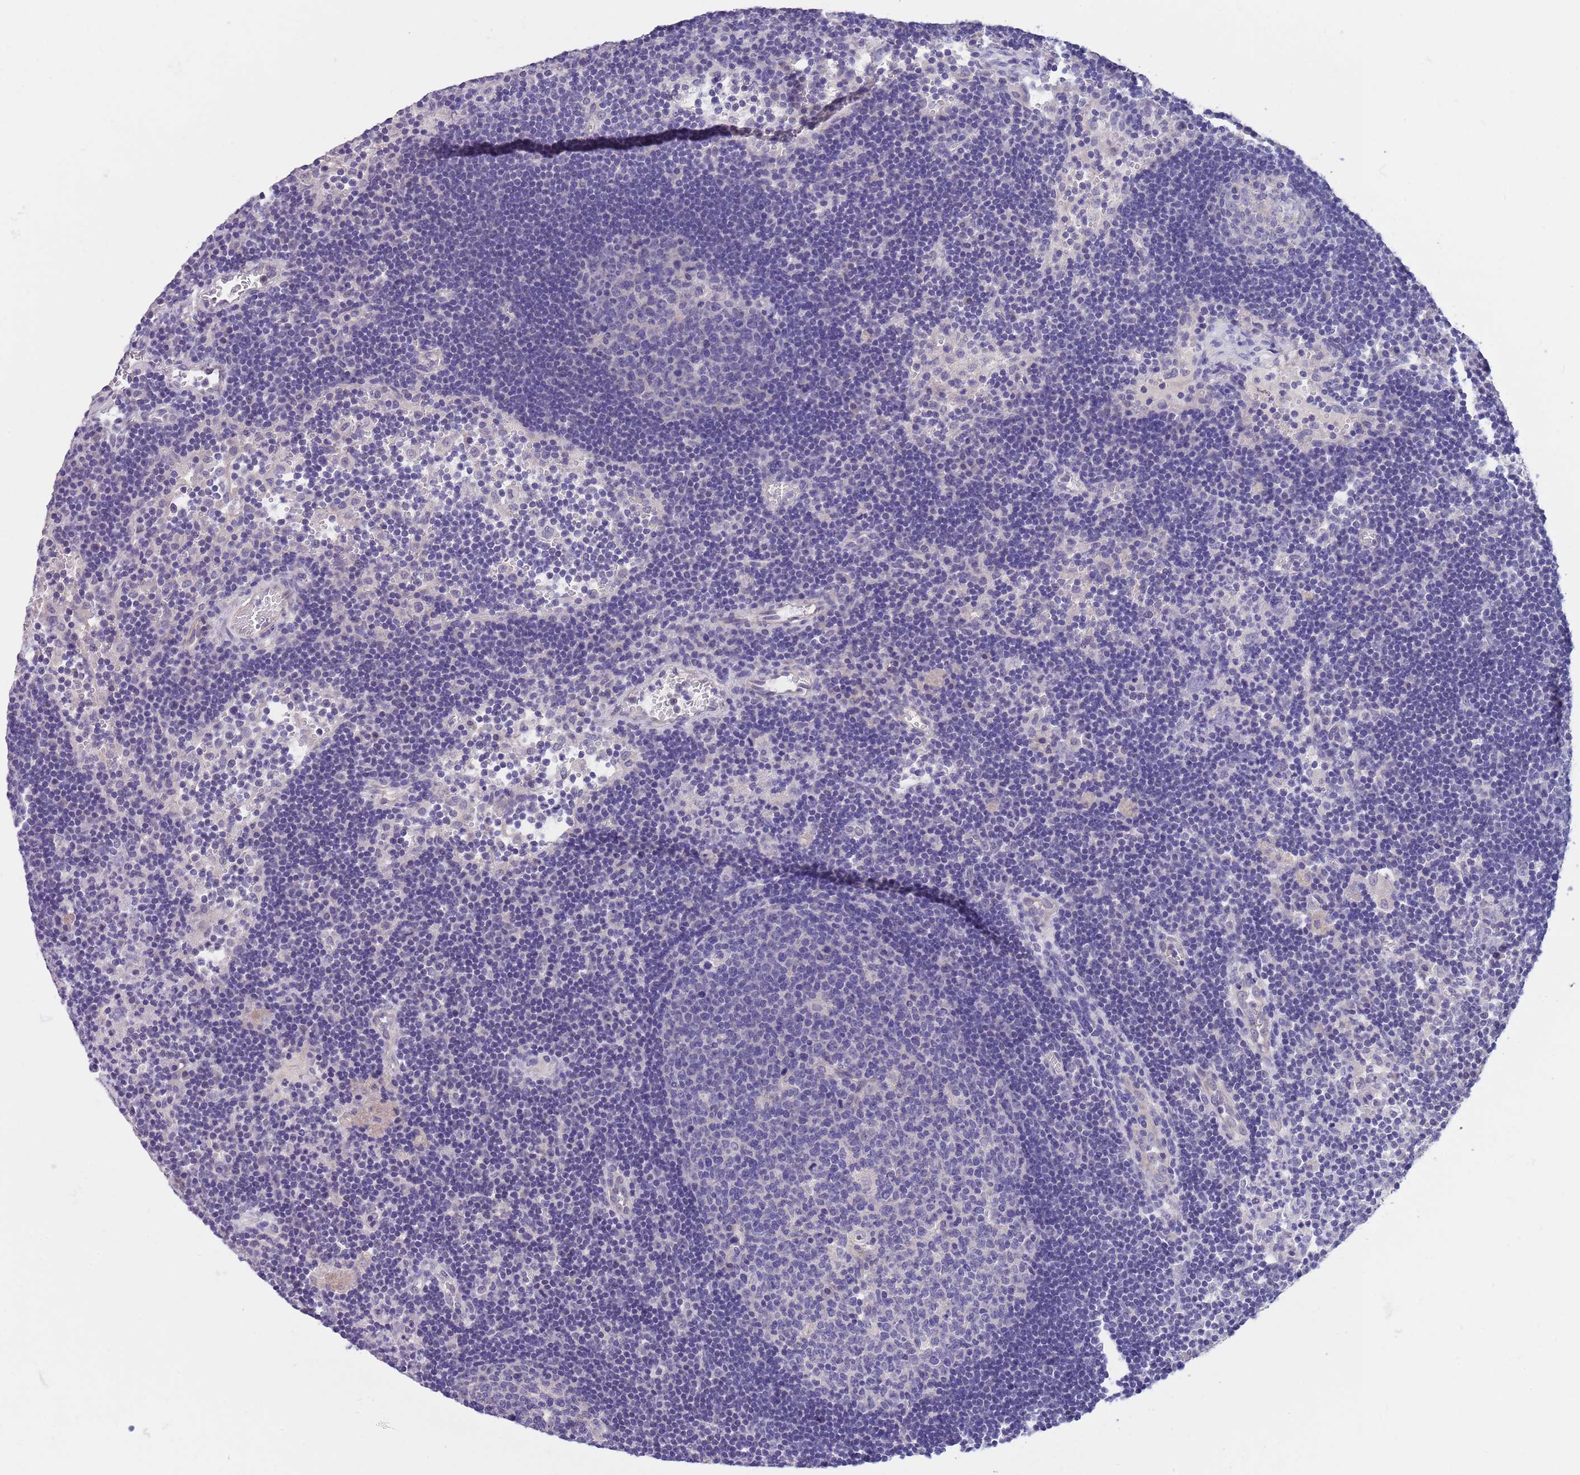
{"staining": {"intensity": "negative", "quantity": "none", "location": "none"}, "tissue": "lymph node", "cell_type": "Germinal center cells", "image_type": "normal", "snomed": [{"axis": "morphology", "description": "Normal tissue, NOS"}, {"axis": "topography", "description": "Lymph node"}], "caption": "Immunohistochemistry photomicrograph of benign lymph node: human lymph node stained with DAB (3,3'-diaminobenzidine) reveals no significant protein expression in germinal center cells. Brightfield microscopy of immunohistochemistry stained with DAB (3,3'-diaminobenzidine) (brown) and hematoxylin (blue), captured at high magnification.", "gene": "RNF169", "patient": {"sex": "male", "age": 62}}